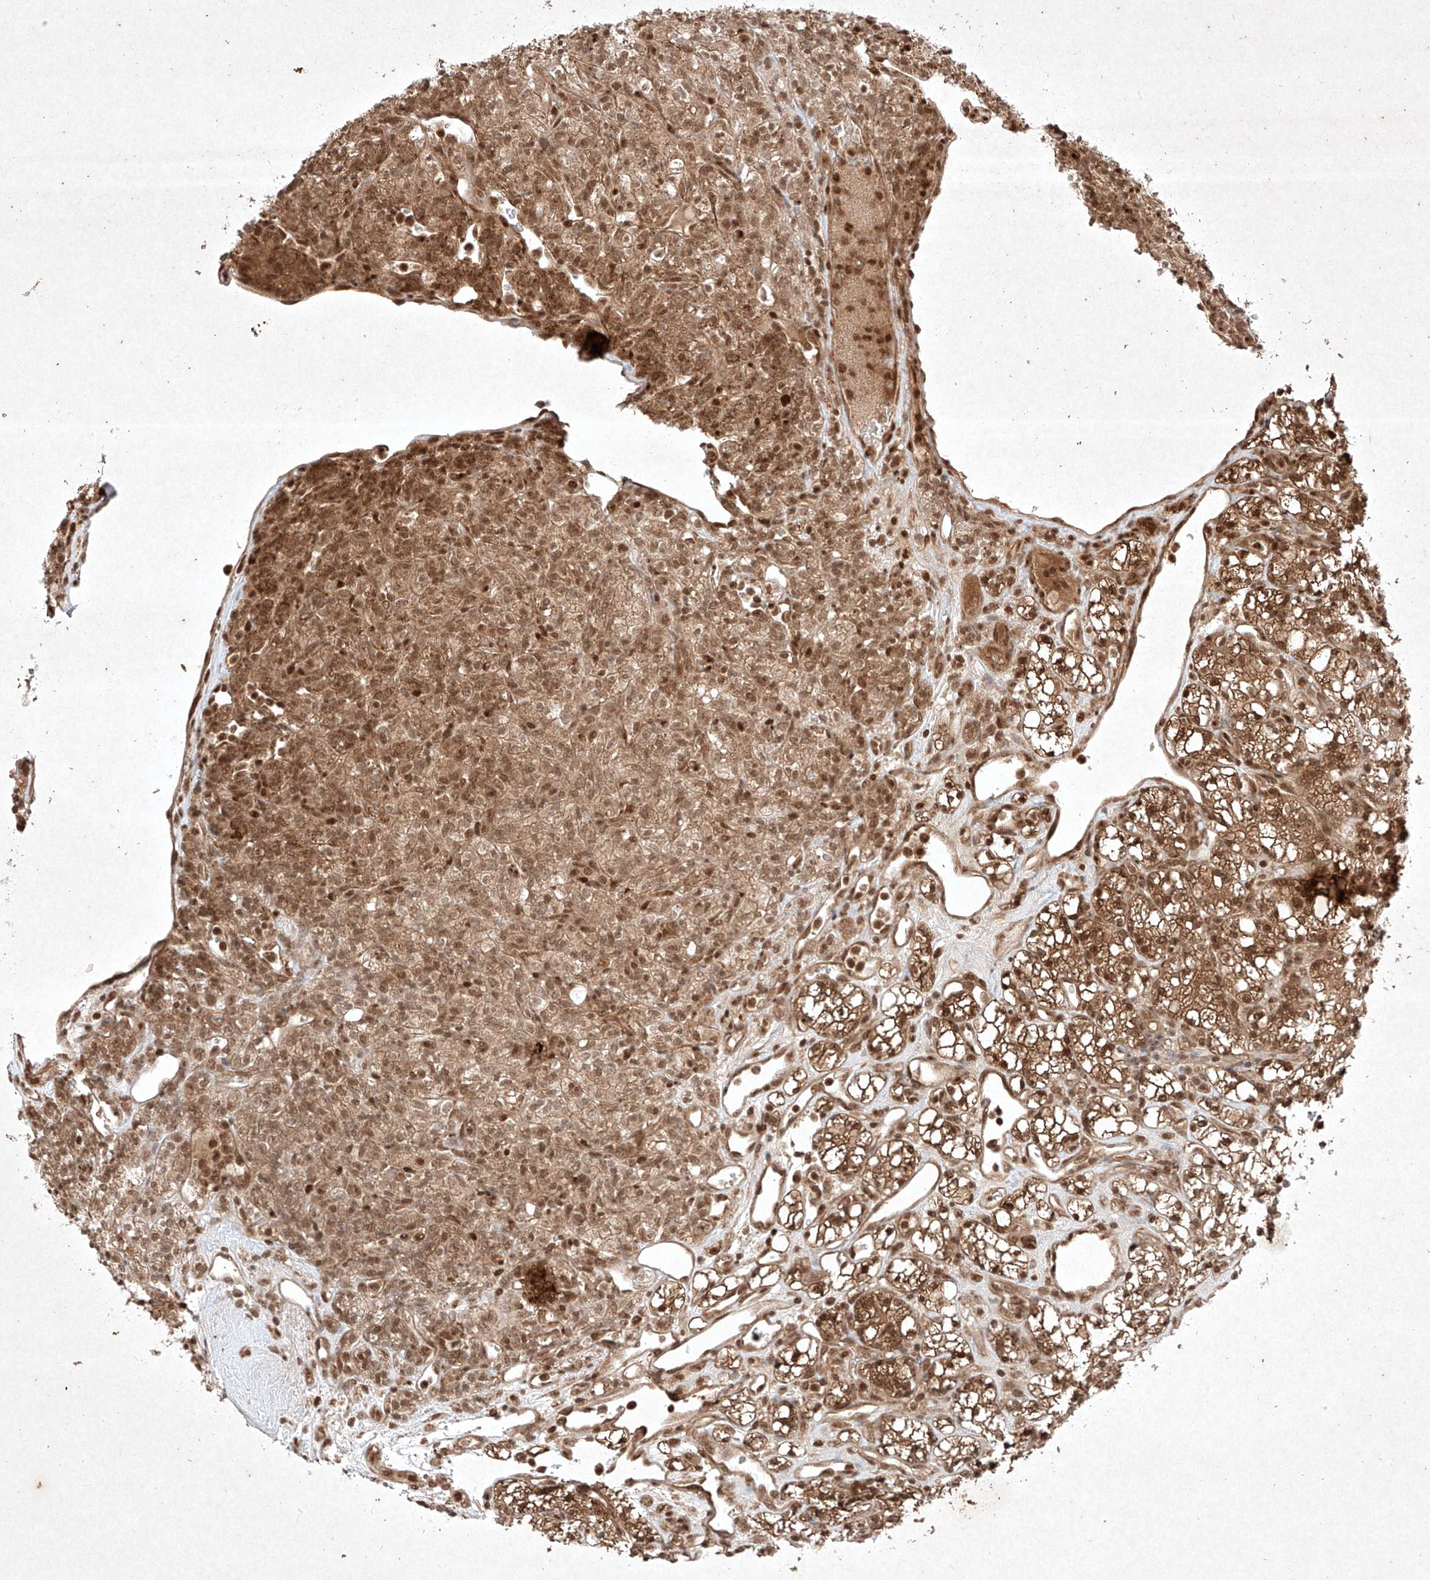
{"staining": {"intensity": "moderate", "quantity": ">75%", "location": "cytoplasmic/membranous,nuclear"}, "tissue": "renal cancer", "cell_type": "Tumor cells", "image_type": "cancer", "snomed": [{"axis": "morphology", "description": "Adenocarcinoma, NOS"}, {"axis": "topography", "description": "Kidney"}], "caption": "Immunohistochemistry photomicrograph of neoplastic tissue: renal cancer (adenocarcinoma) stained using immunohistochemistry (IHC) exhibits medium levels of moderate protein expression localized specifically in the cytoplasmic/membranous and nuclear of tumor cells, appearing as a cytoplasmic/membranous and nuclear brown color.", "gene": "RNF31", "patient": {"sex": "male", "age": 77}}